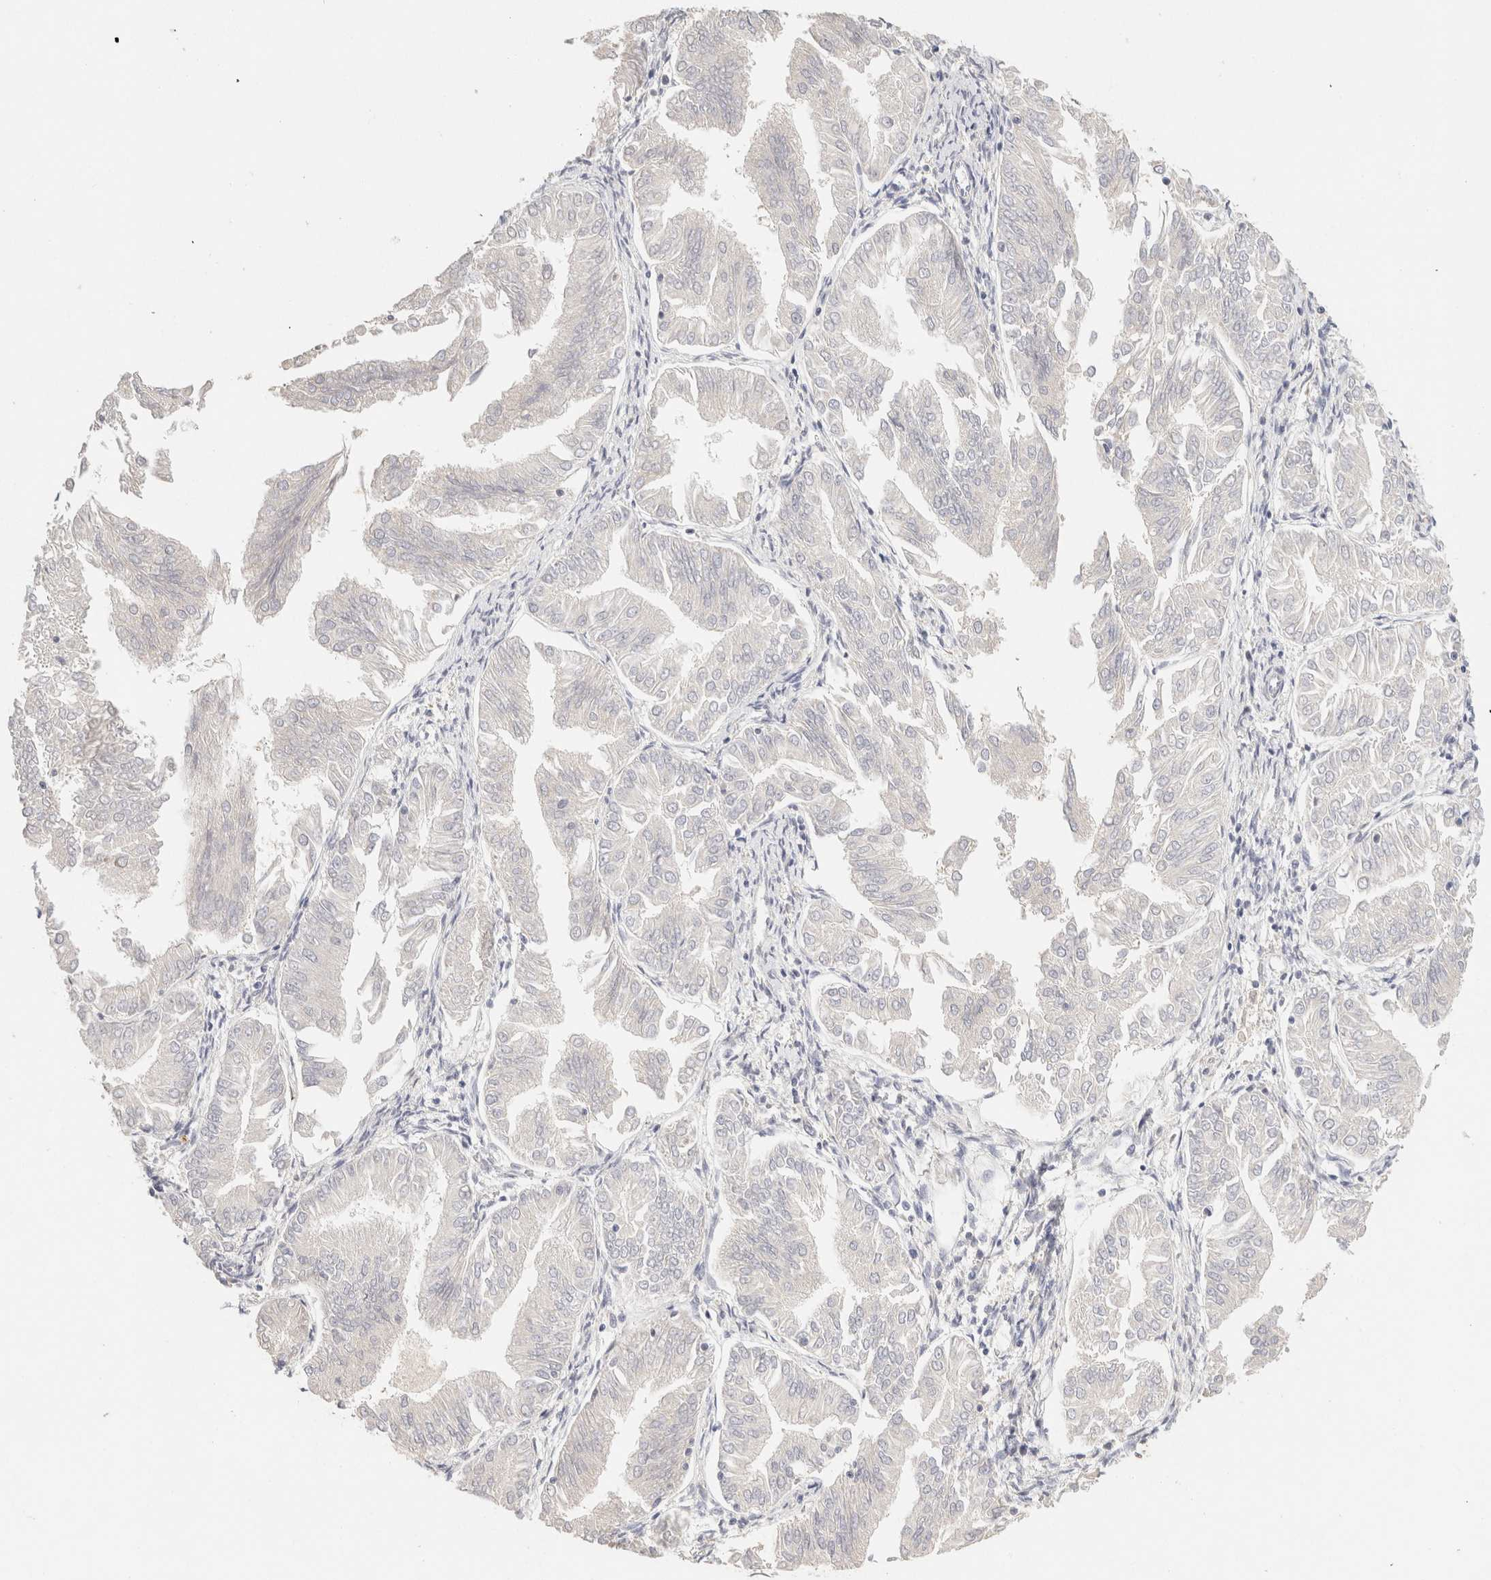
{"staining": {"intensity": "negative", "quantity": "none", "location": "none"}, "tissue": "endometrial cancer", "cell_type": "Tumor cells", "image_type": "cancer", "snomed": [{"axis": "morphology", "description": "Adenocarcinoma, NOS"}, {"axis": "topography", "description": "Endometrium"}], "caption": "DAB (3,3'-diaminobenzidine) immunohistochemical staining of human endometrial cancer (adenocarcinoma) exhibits no significant staining in tumor cells. (Stains: DAB (3,3'-diaminobenzidine) IHC with hematoxylin counter stain, Microscopy: brightfield microscopy at high magnification).", "gene": "SCGB2A2", "patient": {"sex": "female", "age": 53}}